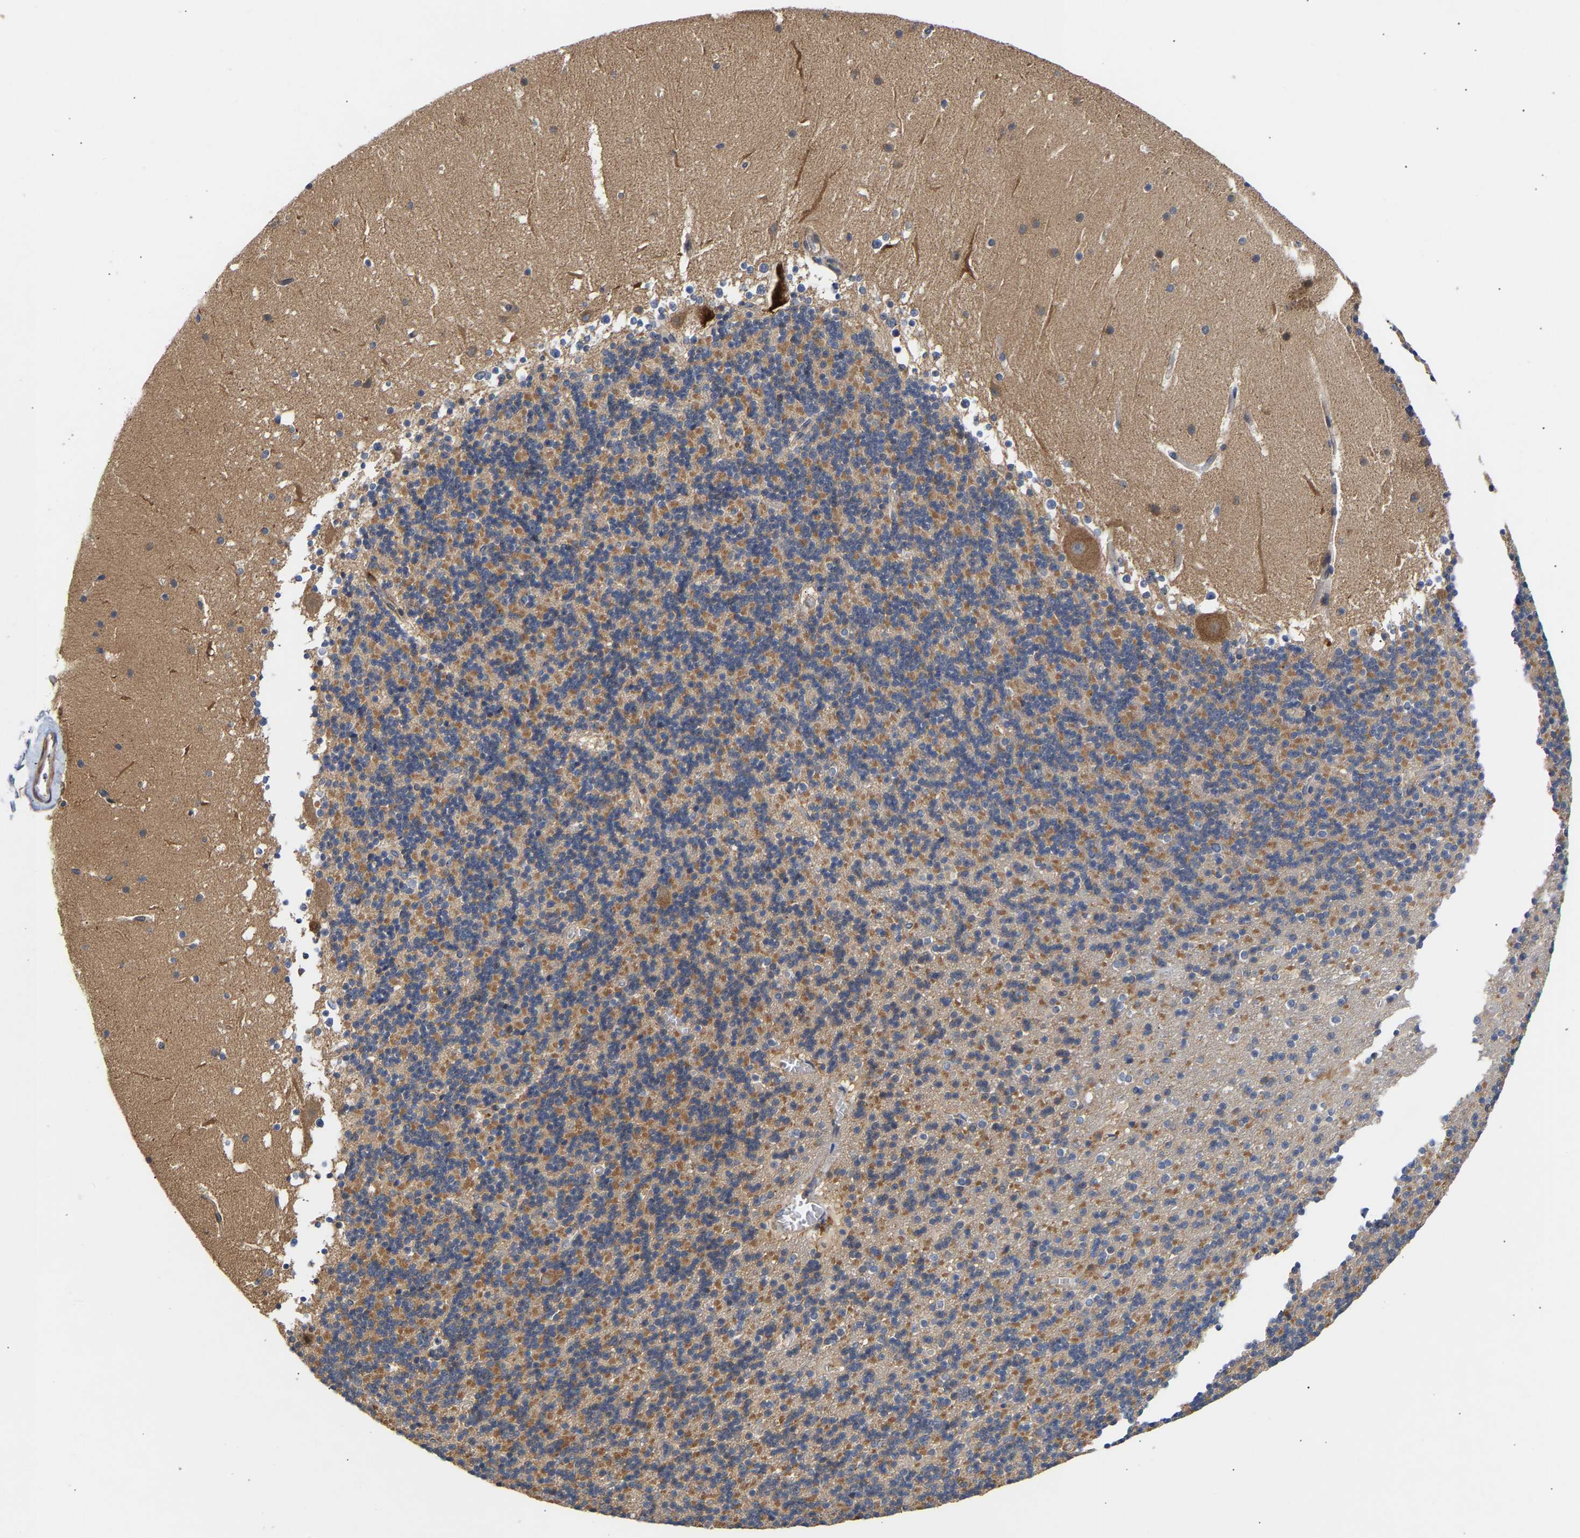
{"staining": {"intensity": "moderate", "quantity": "25%-75%", "location": "cytoplasmic/membranous"}, "tissue": "cerebellum", "cell_type": "Cells in granular layer", "image_type": "normal", "snomed": [{"axis": "morphology", "description": "Normal tissue, NOS"}, {"axis": "topography", "description": "Cerebellum"}], "caption": "Moderate cytoplasmic/membranous staining is present in about 25%-75% of cells in granular layer in benign cerebellum. (DAB IHC, brown staining for protein, blue staining for nuclei).", "gene": "KASH5", "patient": {"sex": "male", "age": 45}}